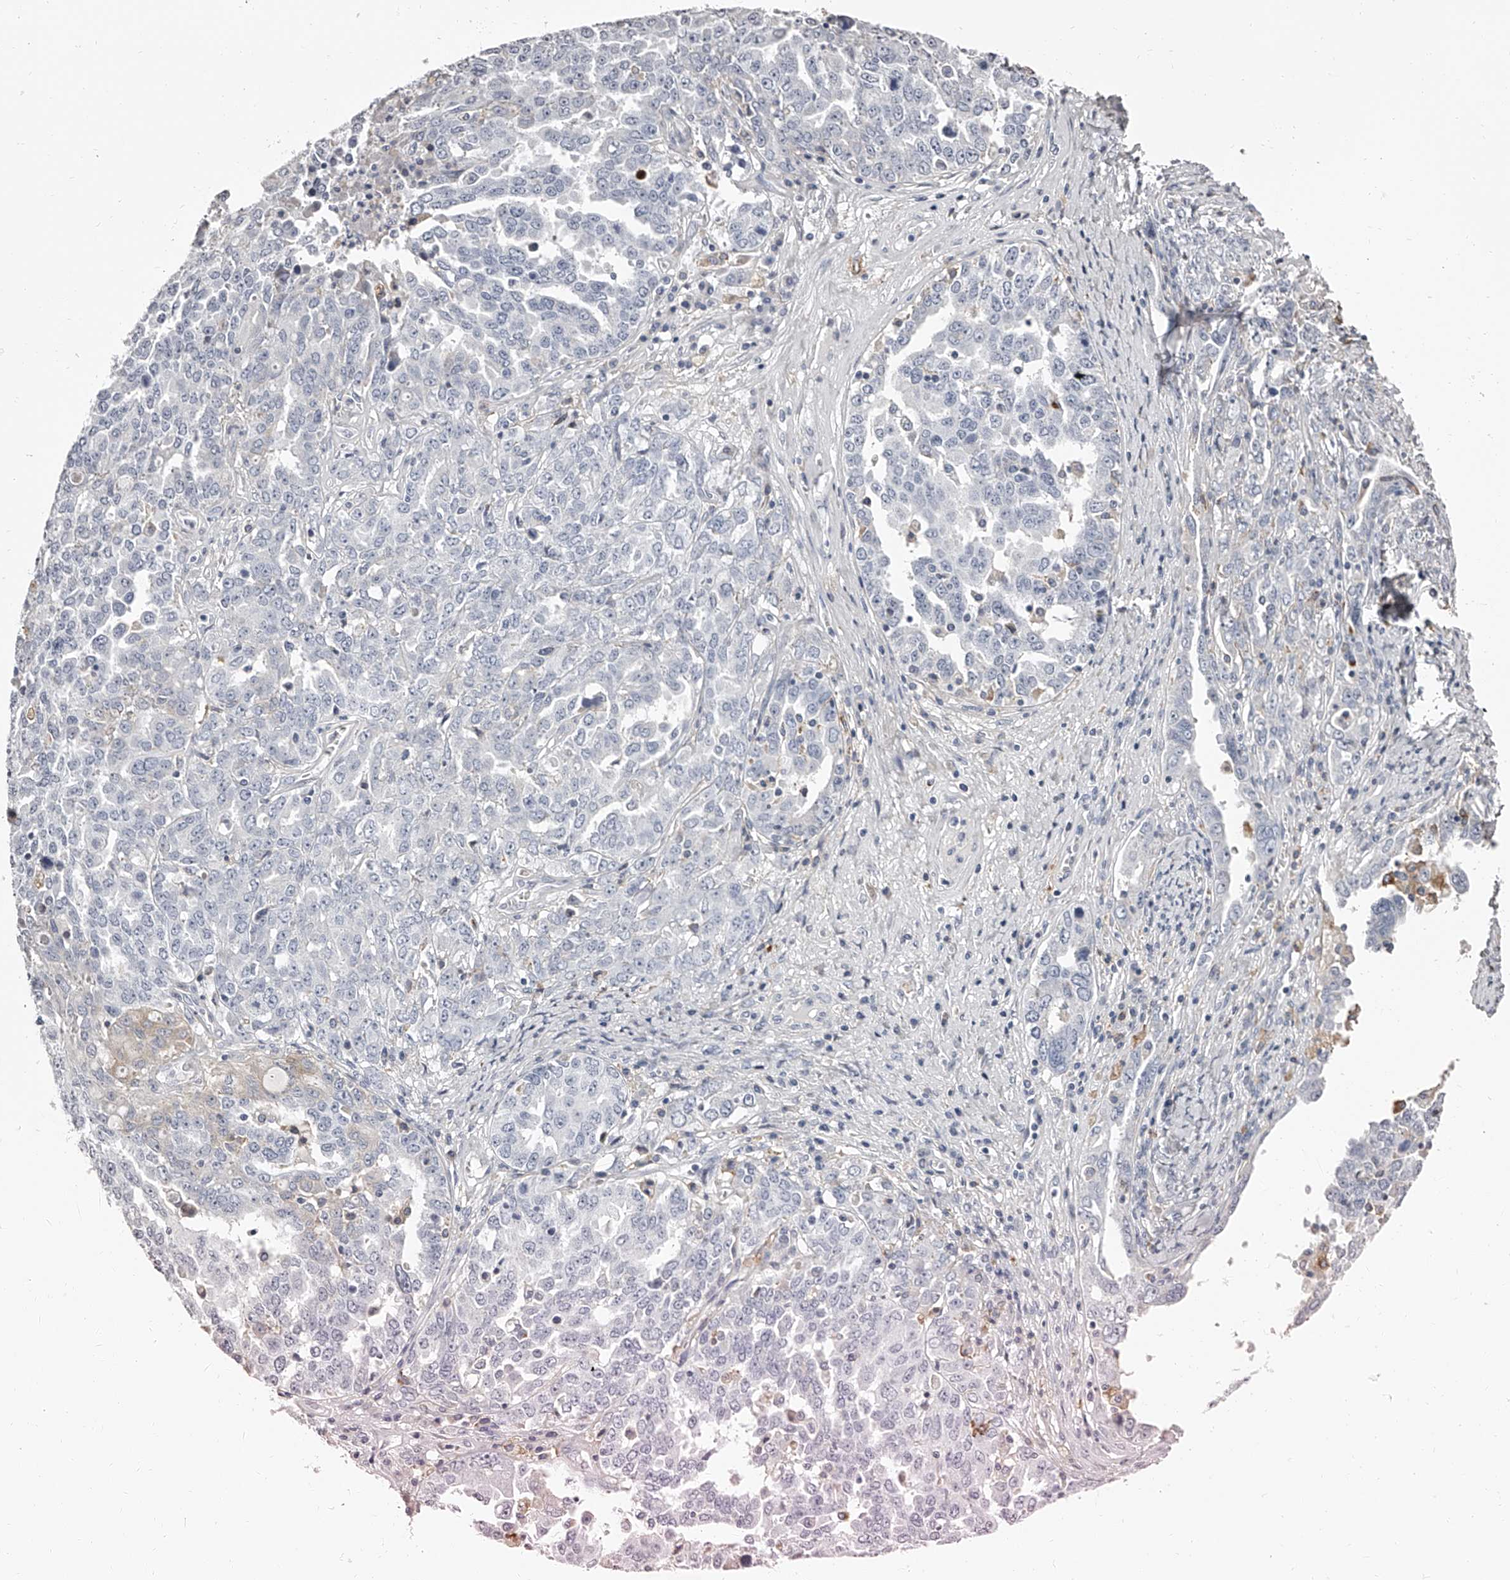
{"staining": {"intensity": "negative", "quantity": "none", "location": "none"}, "tissue": "ovarian cancer", "cell_type": "Tumor cells", "image_type": "cancer", "snomed": [{"axis": "morphology", "description": "Carcinoma, endometroid"}, {"axis": "topography", "description": "Ovary"}], "caption": "Protein analysis of ovarian cancer displays no significant expression in tumor cells.", "gene": "PACSIN1", "patient": {"sex": "female", "age": 62}}